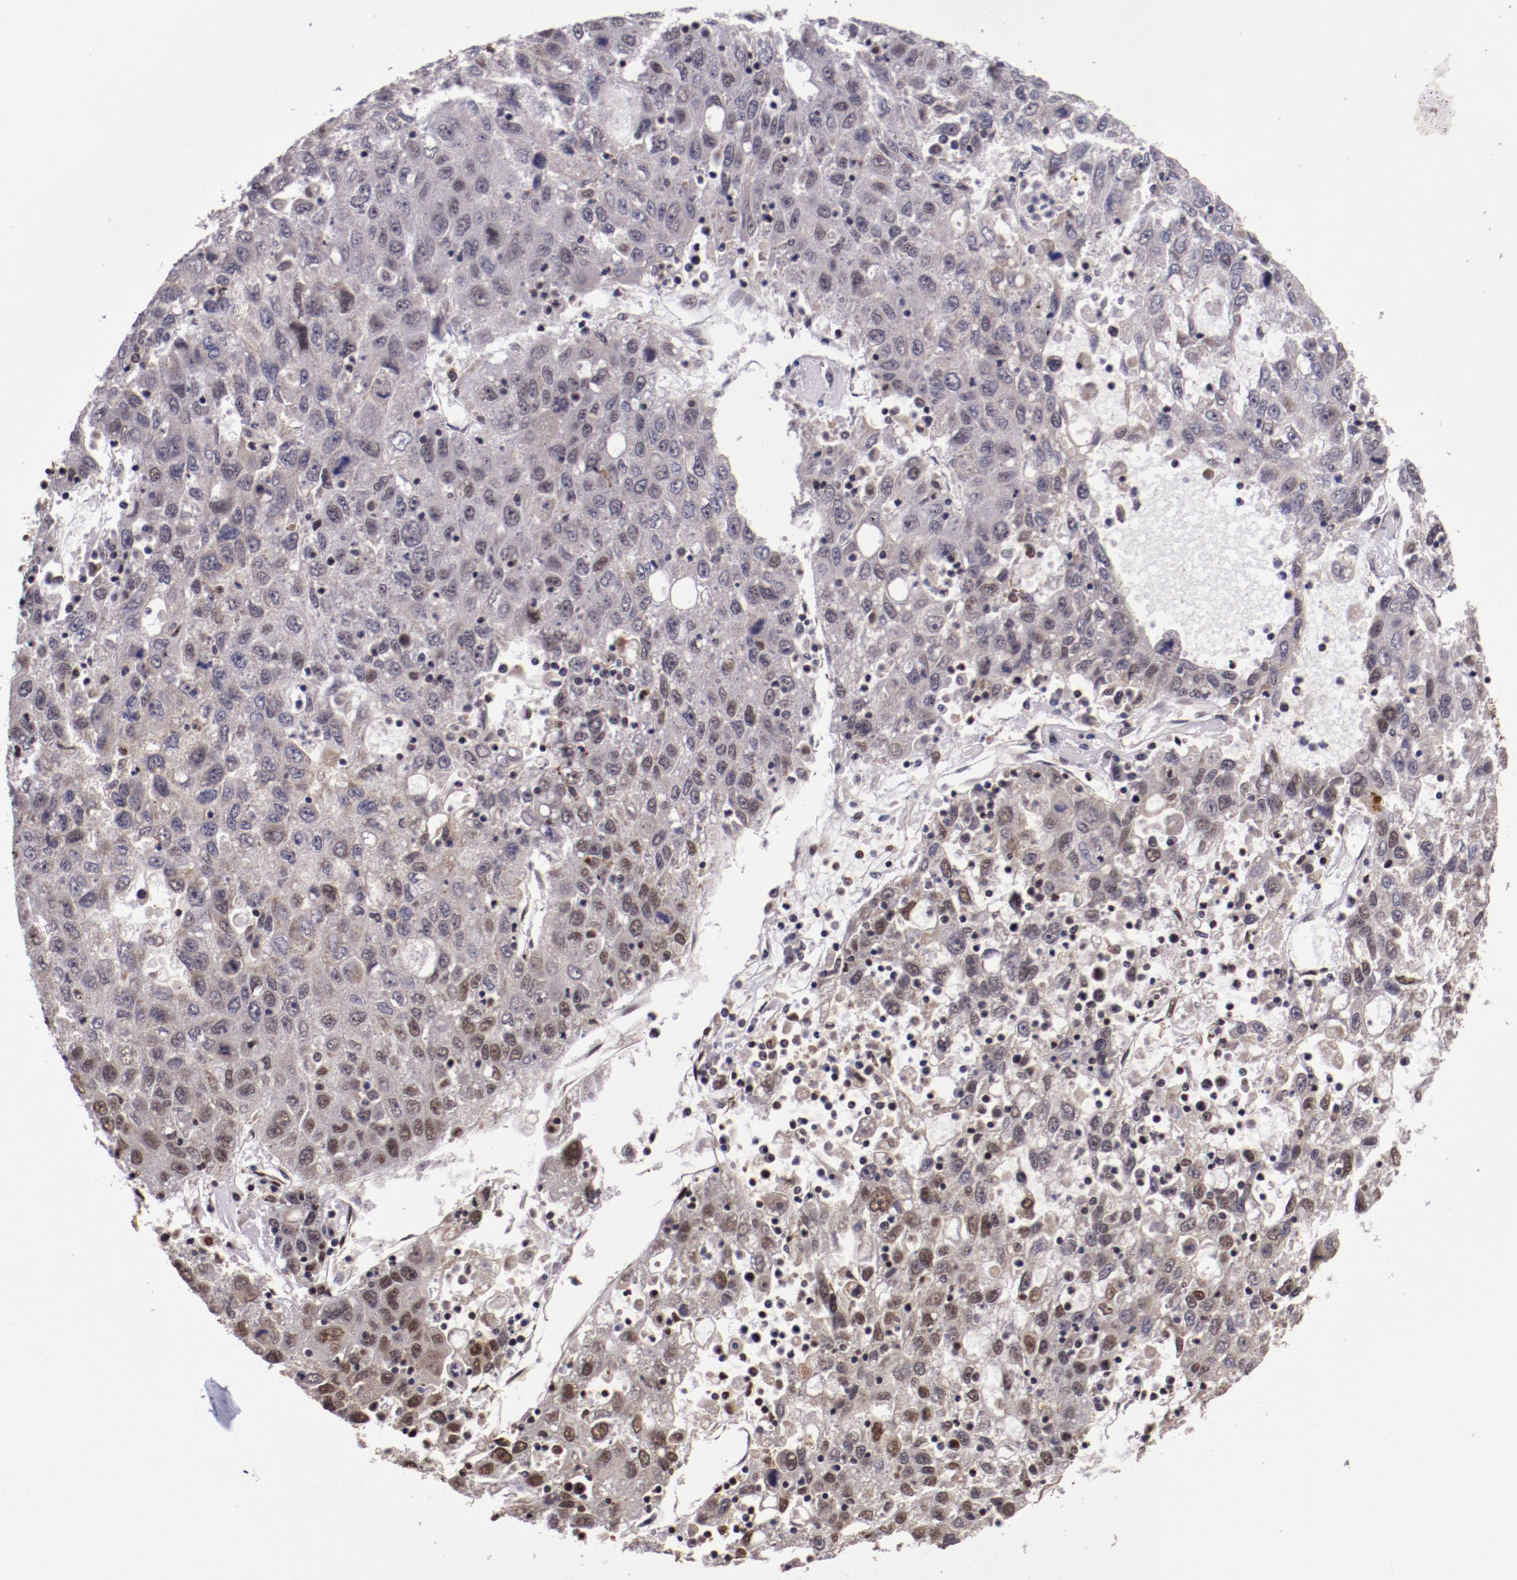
{"staining": {"intensity": "weak", "quantity": ">75%", "location": "nuclear"}, "tissue": "liver cancer", "cell_type": "Tumor cells", "image_type": "cancer", "snomed": [{"axis": "morphology", "description": "Carcinoma, Hepatocellular, NOS"}, {"axis": "topography", "description": "Liver"}], "caption": "IHC histopathology image of neoplastic tissue: liver hepatocellular carcinoma stained using IHC demonstrates low levels of weak protein expression localized specifically in the nuclear of tumor cells, appearing as a nuclear brown color.", "gene": "CECR2", "patient": {"sex": "male", "age": 49}}